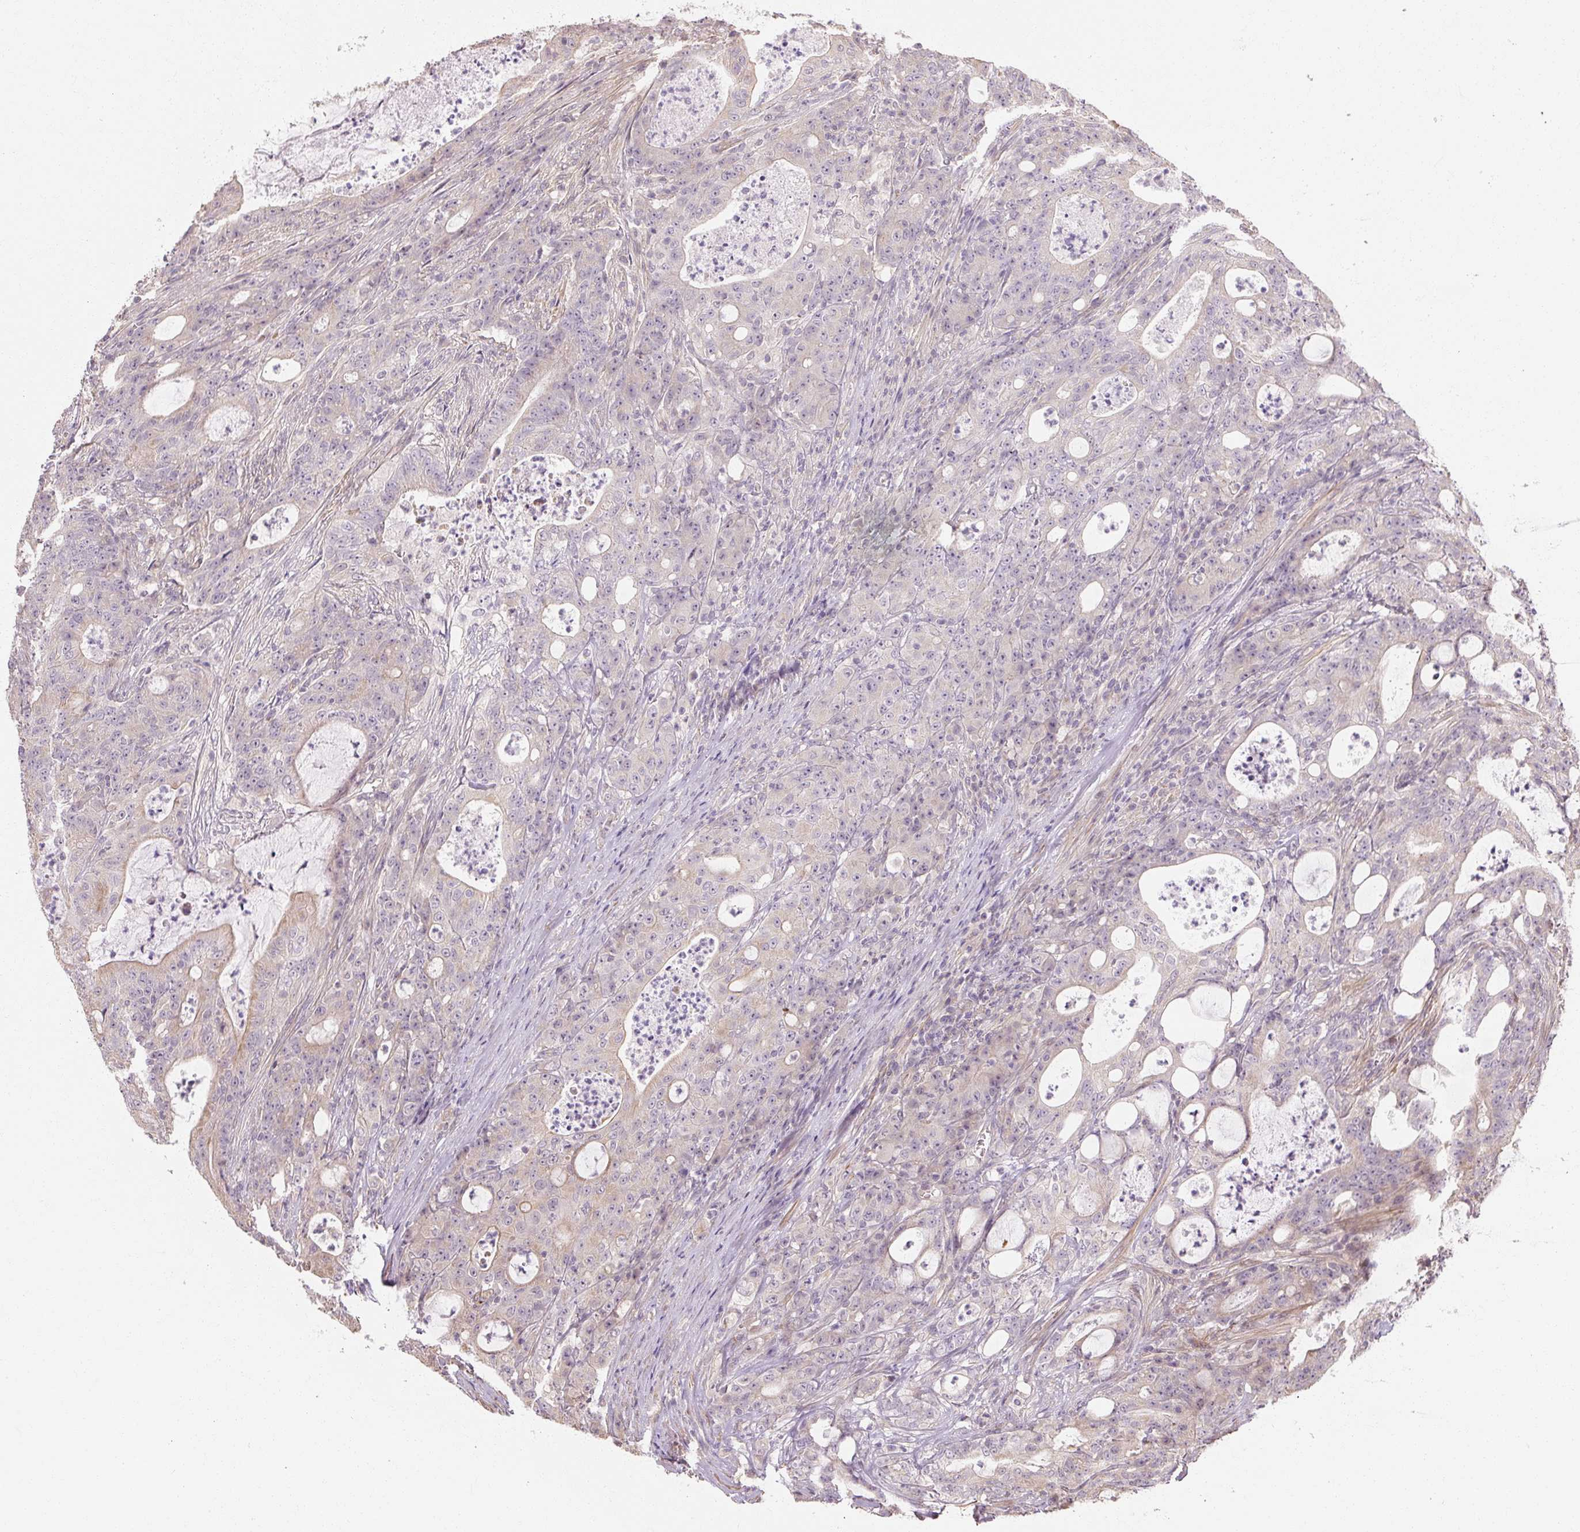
{"staining": {"intensity": "negative", "quantity": "none", "location": "none"}, "tissue": "colorectal cancer", "cell_type": "Tumor cells", "image_type": "cancer", "snomed": [{"axis": "morphology", "description": "Adenocarcinoma, NOS"}, {"axis": "topography", "description": "Colon"}], "caption": "Tumor cells show no significant protein expression in colorectal adenocarcinoma. Brightfield microscopy of immunohistochemistry stained with DAB (3,3'-diaminobenzidine) (brown) and hematoxylin (blue), captured at high magnification.", "gene": "RB1CC1", "patient": {"sex": "male", "age": 83}}